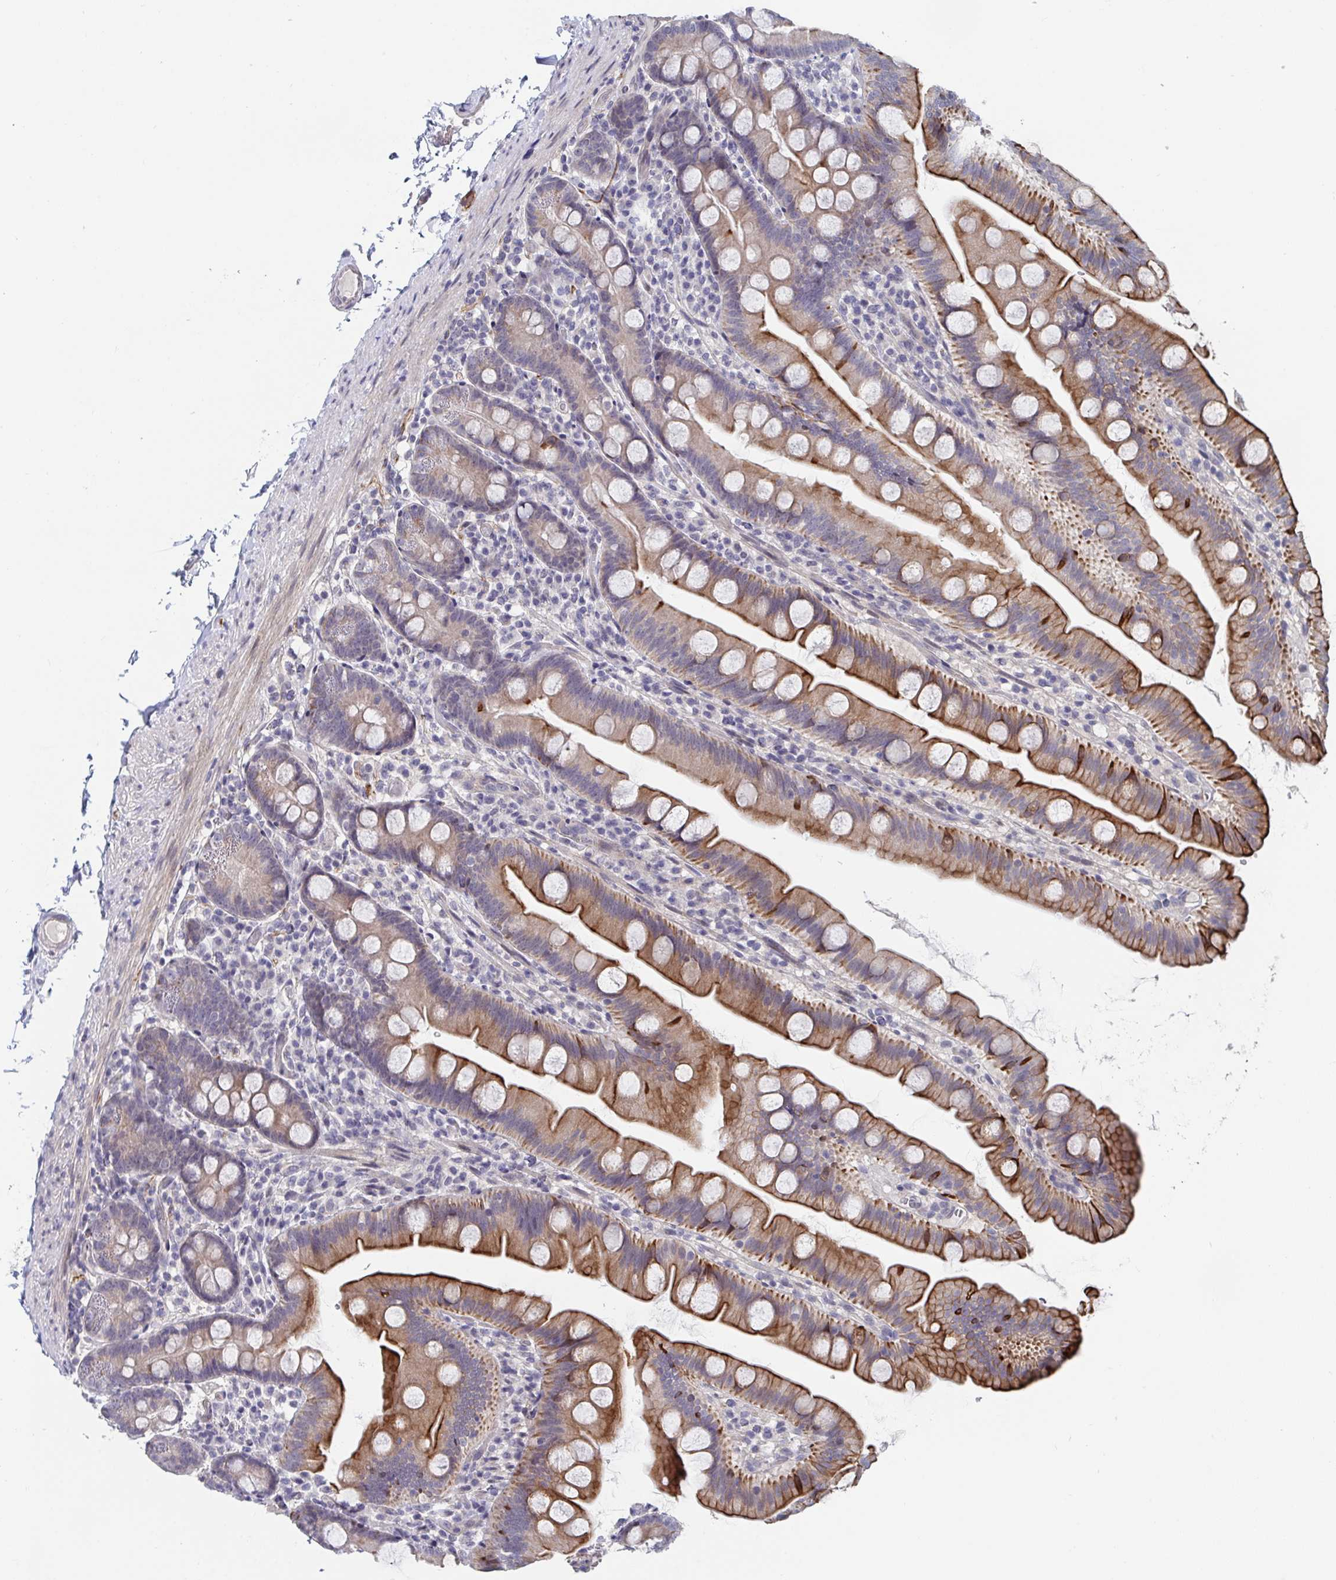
{"staining": {"intensity": "strong", "quantity": "25%-75%", "location": "cytoplasmic/membranous"}, "tissue": "small intestine", "cell_type": "Glandular cells", "image_type": "normal", "snomed": [{"axis": "morphology", "description": "Normal tissue, NOS"}, {"axis": "topography", "description": "Small intestine"}], "caption": "Benign small intestine was stained to show a protein in brown. There is high levels of strong cytoplasmic/membranous staining in about 25%-75% of glandular cells. Nuclei are stained in blue.", "gene": "FAM156A", "patient": {"sex": "female", "age": 68}}